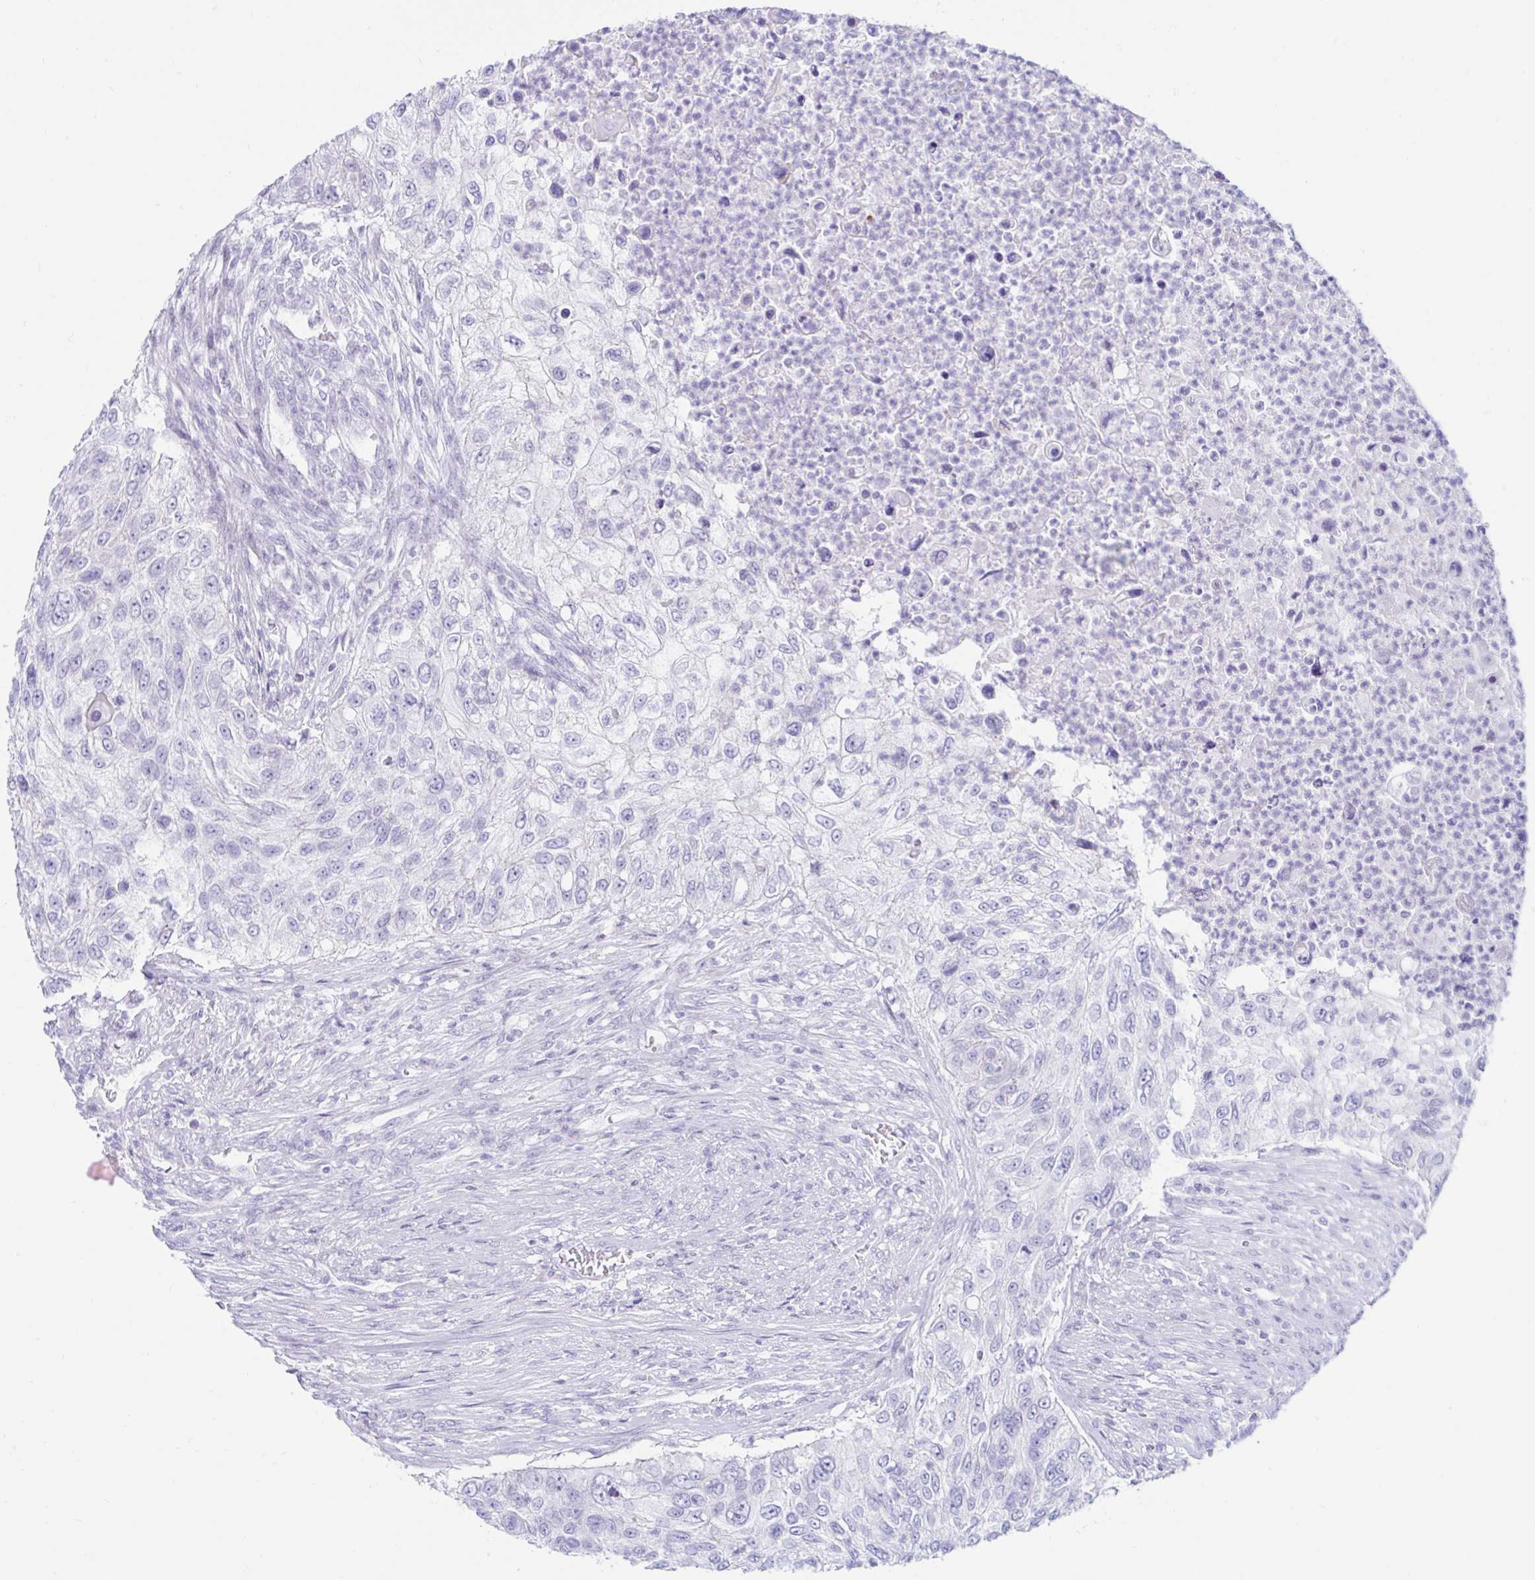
{"staining": {"intensity": "negative", "quantity": "none", "location": "none"}, "tissue": "urothelial cancer", "cell_type": "Tumor cells", "image_type": "cancer", "snomed": [{"axis": "morphology", "description": "Urothelial carcinoma, High grade"}, {"axis": "topography", "description": "Urinary bladder"}], "caption": "Immunohistochemical staining of human high-grade urothelial carcinoma exhibits no significant positivity in tumor cells.", "gene": "BEST1", "patient": {"sex": "female", "age": 60}}